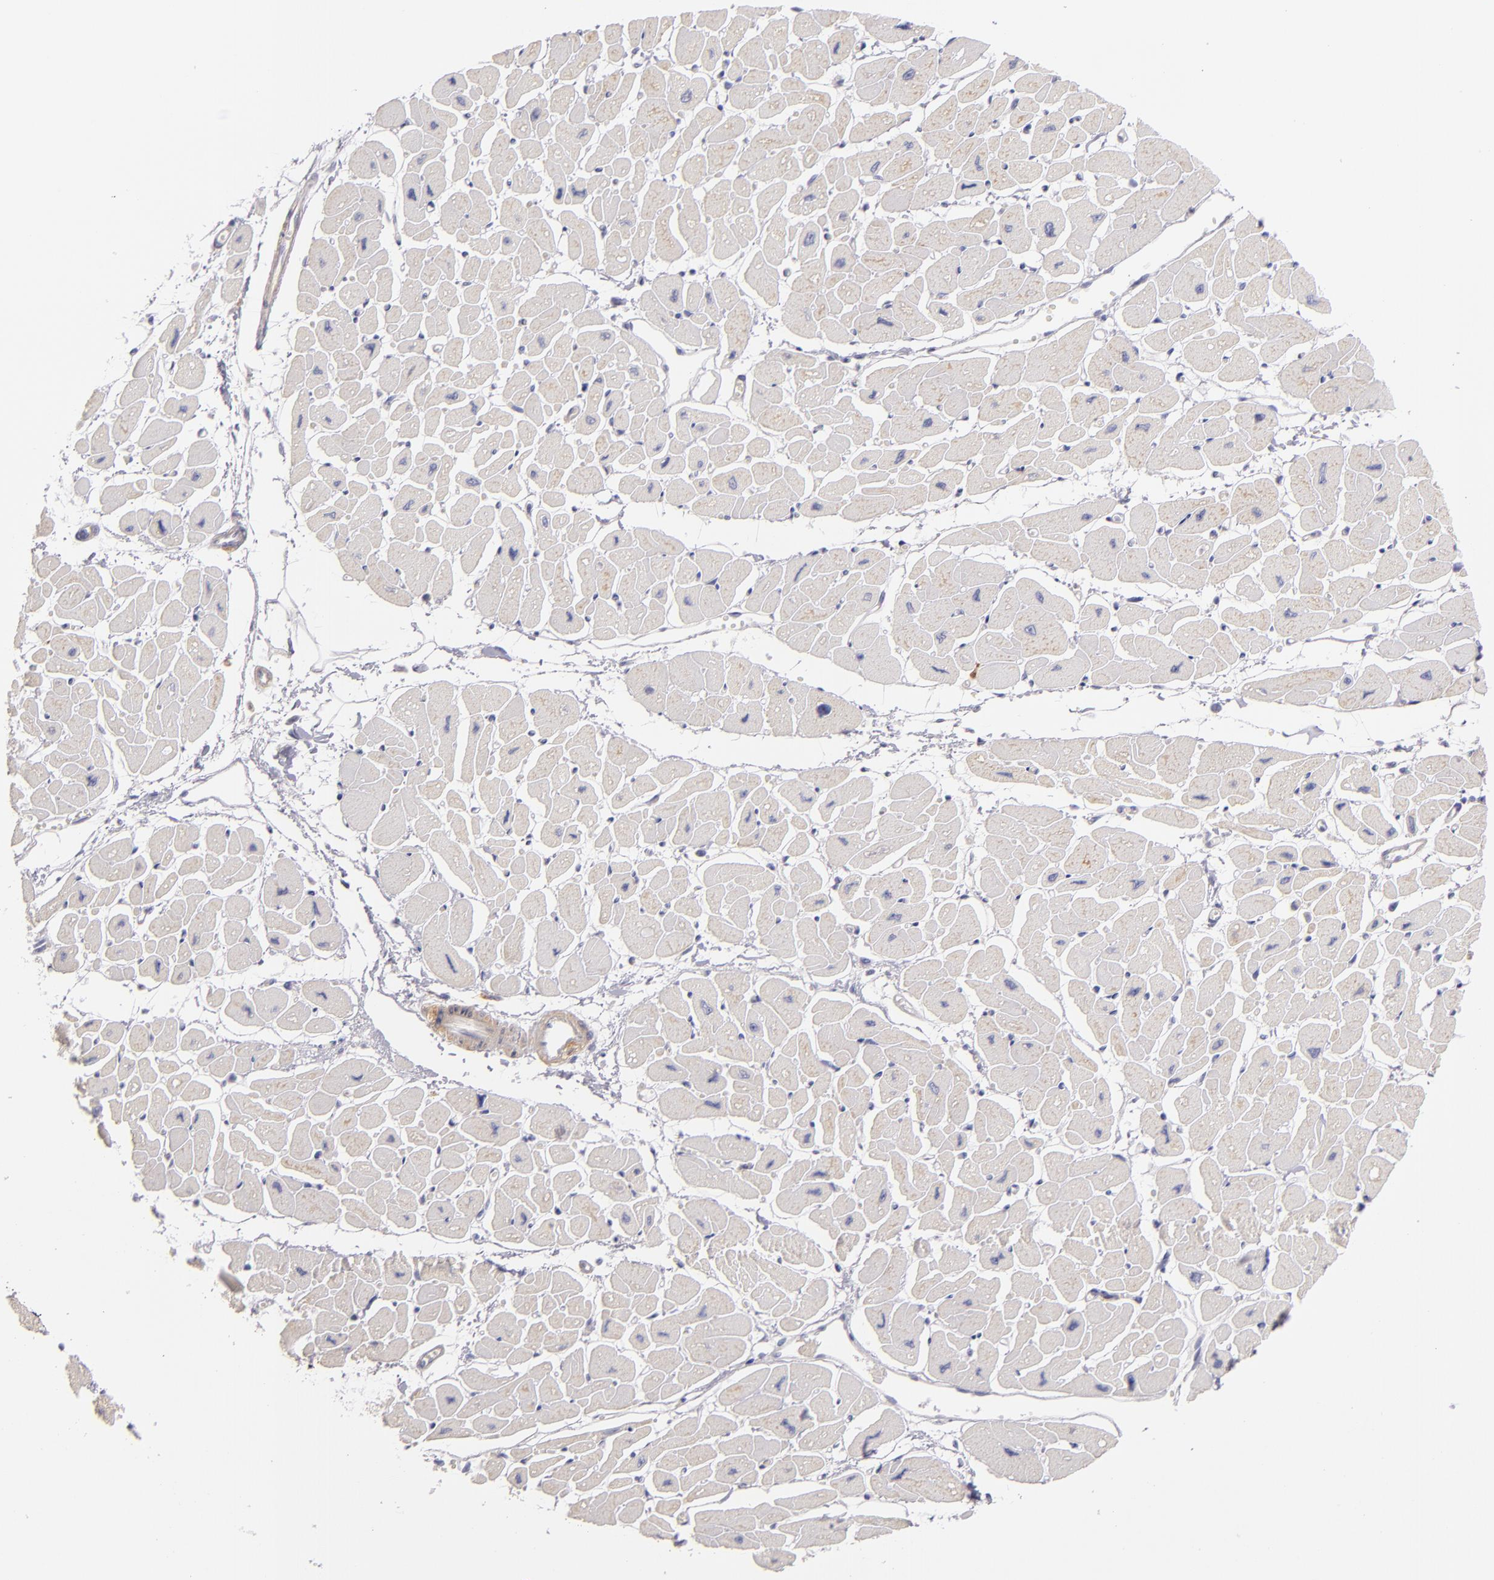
{"staining": {"intensity": "weak", "quantity": "<25%", "location": "cytoplasmic/membranous"}, "tissue": "heart muscle", "cell_type": "Cardiomyocytes", "image_type": "normal", "snomed": [{"axis": "morphology", "description": "Normal tissue, NOS"}, {"axis": "topography", "description": "Heart"}], "caption": "The histopathology image demonstrates no significant staining in cardiomyocytes of heart muscle. (DAB (3,3'-diaminobenzidine) immunohistochemistry (IHC) with hematoxylin counter stain).", "gene": "CD83", "patient": {"sex": "female", "age": 54}}